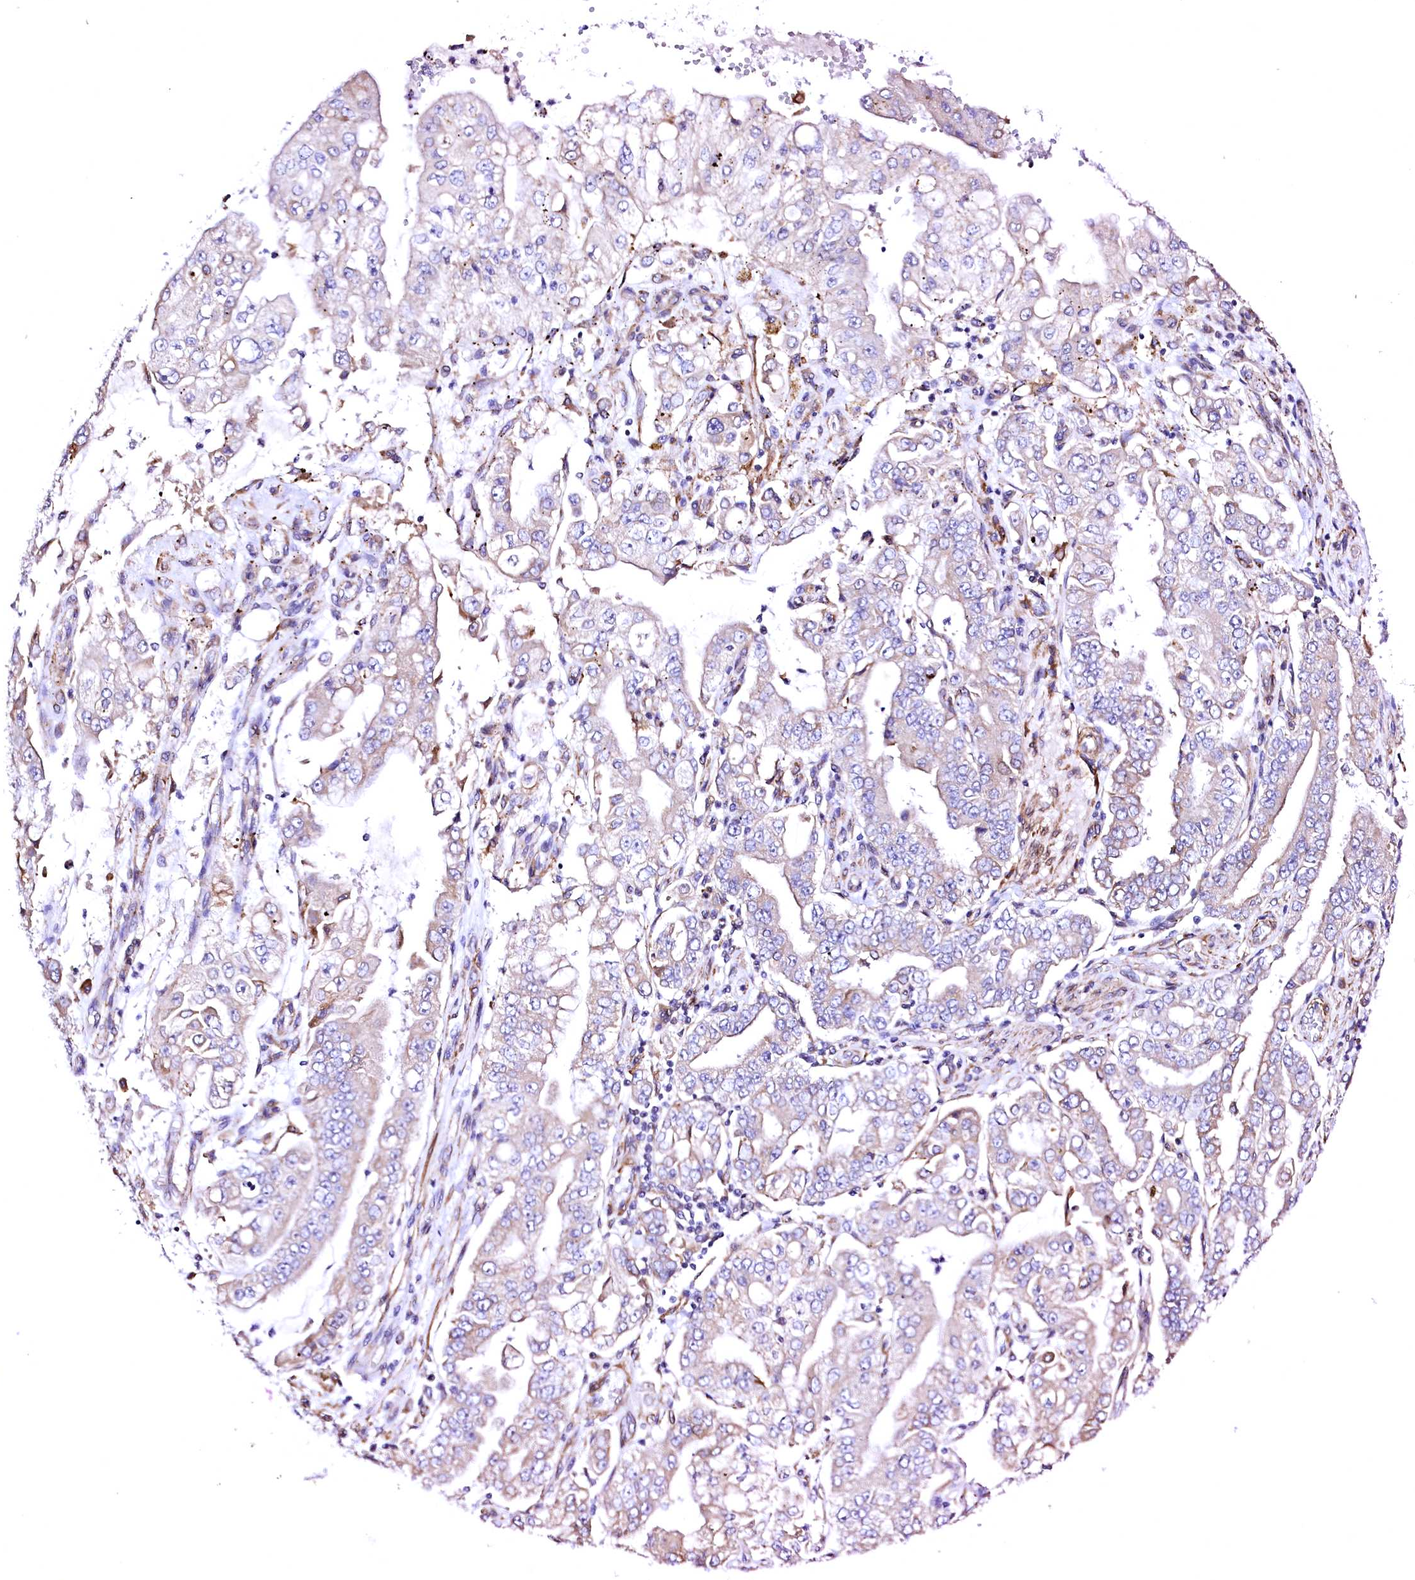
{"staining": {"intensity": "weak", "quantity": "<25%", "location": "cytoplasmic/membranous"}, "tissue": "stomach cancer", "cell_type": "Tumor cells", "image_type": "cancer", "snomed": [{"axis": "morphology", "description": "Adenocarcinoma, NOS"}, {"axis": "topography", "description": "Stomach"}], "caption": "The image demonstrates no significant expression in tumor cells of stomach adenocarcinoma.", "gene": "GPR176", "patient": {"sex": "male", "age": 76}}